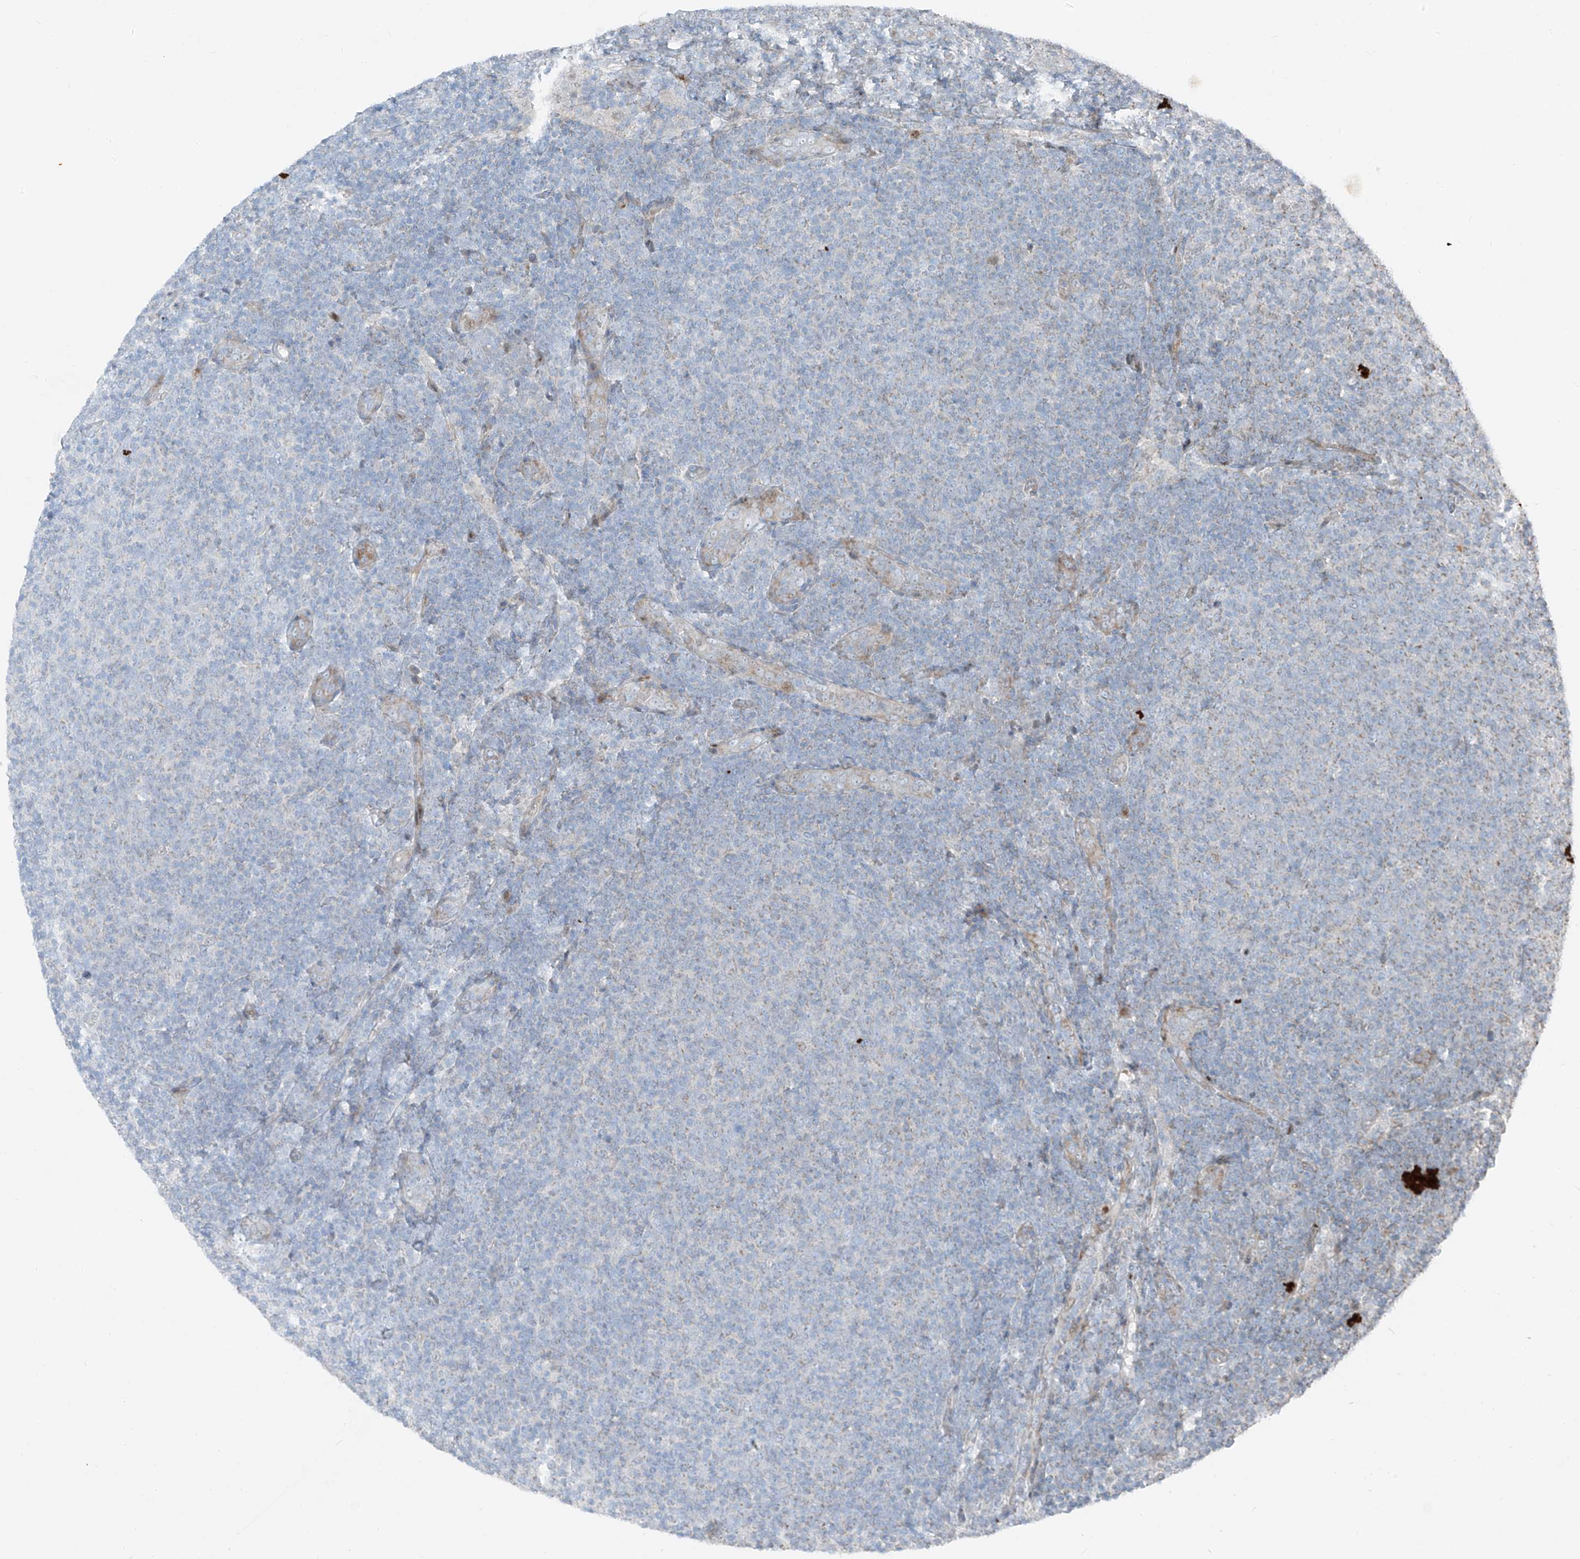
{"staining": {"intensity": "negative", "quantity": "none", "location": "none"}, "tissue": "lymphoma", "cell_type": "Tumor cells", "image_type": "cancer", "snomed": [{"axis": "morphology", "description": "Malignant lymphoma, non-Hodgkin's type, Low grade"}, {"axis": "topography", "description": "Lymph node"}], "caption": "Tumor cells show no significant protein expression in low-grade malignant lymphoma, non-Hodgkin's type.", "gene": "PPCS", "patient": {"sex": "male", "age": 66}}